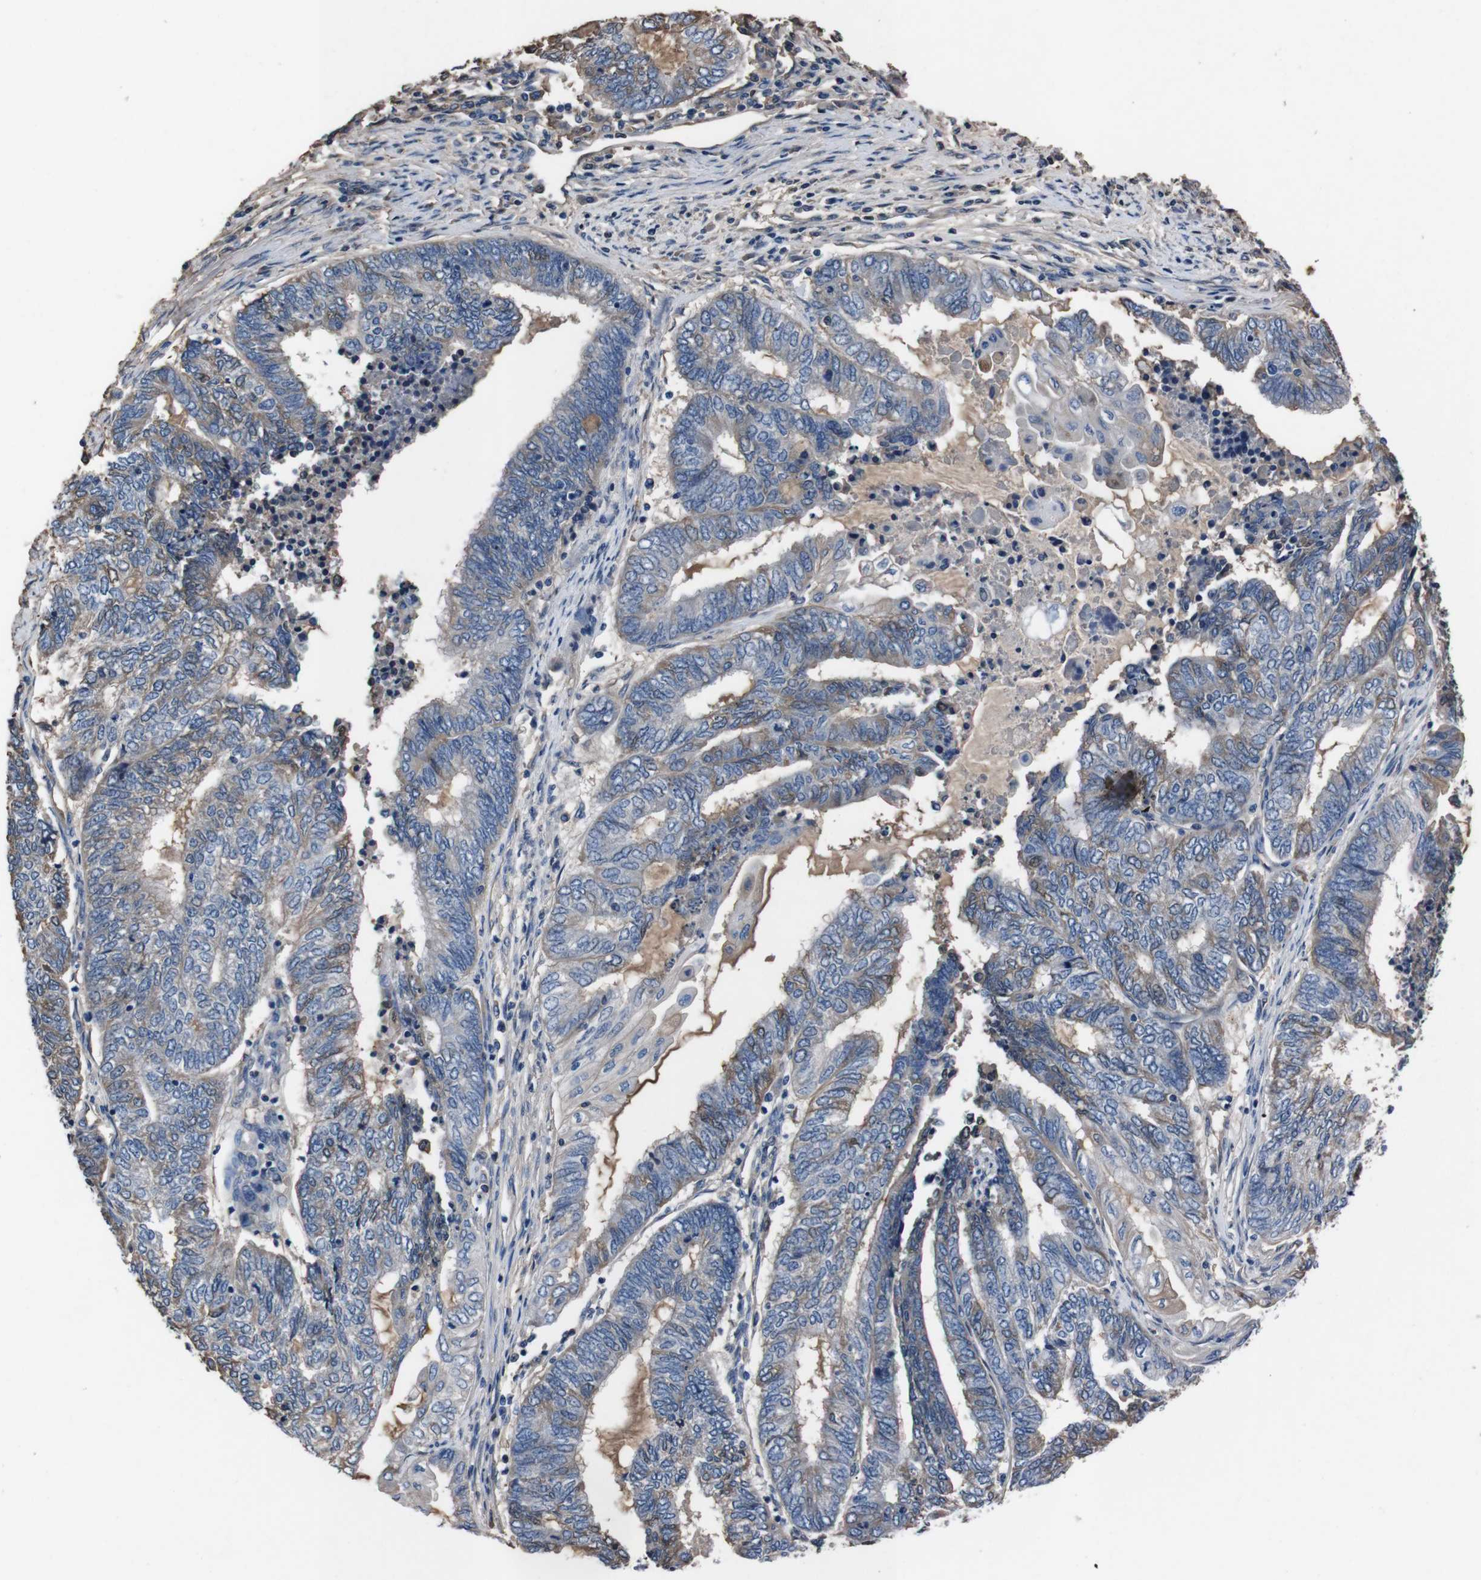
{"staining": {"intensity": "weak", "quantity": "25%-75%", "location": "cytoplasmic/membranous"}, "tissue": "endometrial cancer", "cell_type": "Tumor cells", "image_type": "cancer", "snomed": [{"axis": "morphology", "description": "Adenocarcinoma, NOS"}, {"axis": "topography", "description": "Uterus"}, {"axis": "topography", "description": "Endometrium"}], "caption": "Immunohistochemistry (IHC) (DAB (3,3'-diaminobenzidine)) staining of human endometrial adenocarcinoma shows weak cytoplasmic/membranous protein positivity in about 25%-75% of tumor cells. (IHC, brightfield microscopy, high magnification).", "gene": "LEP", "patient": {"sex": "female", "age": 70}}